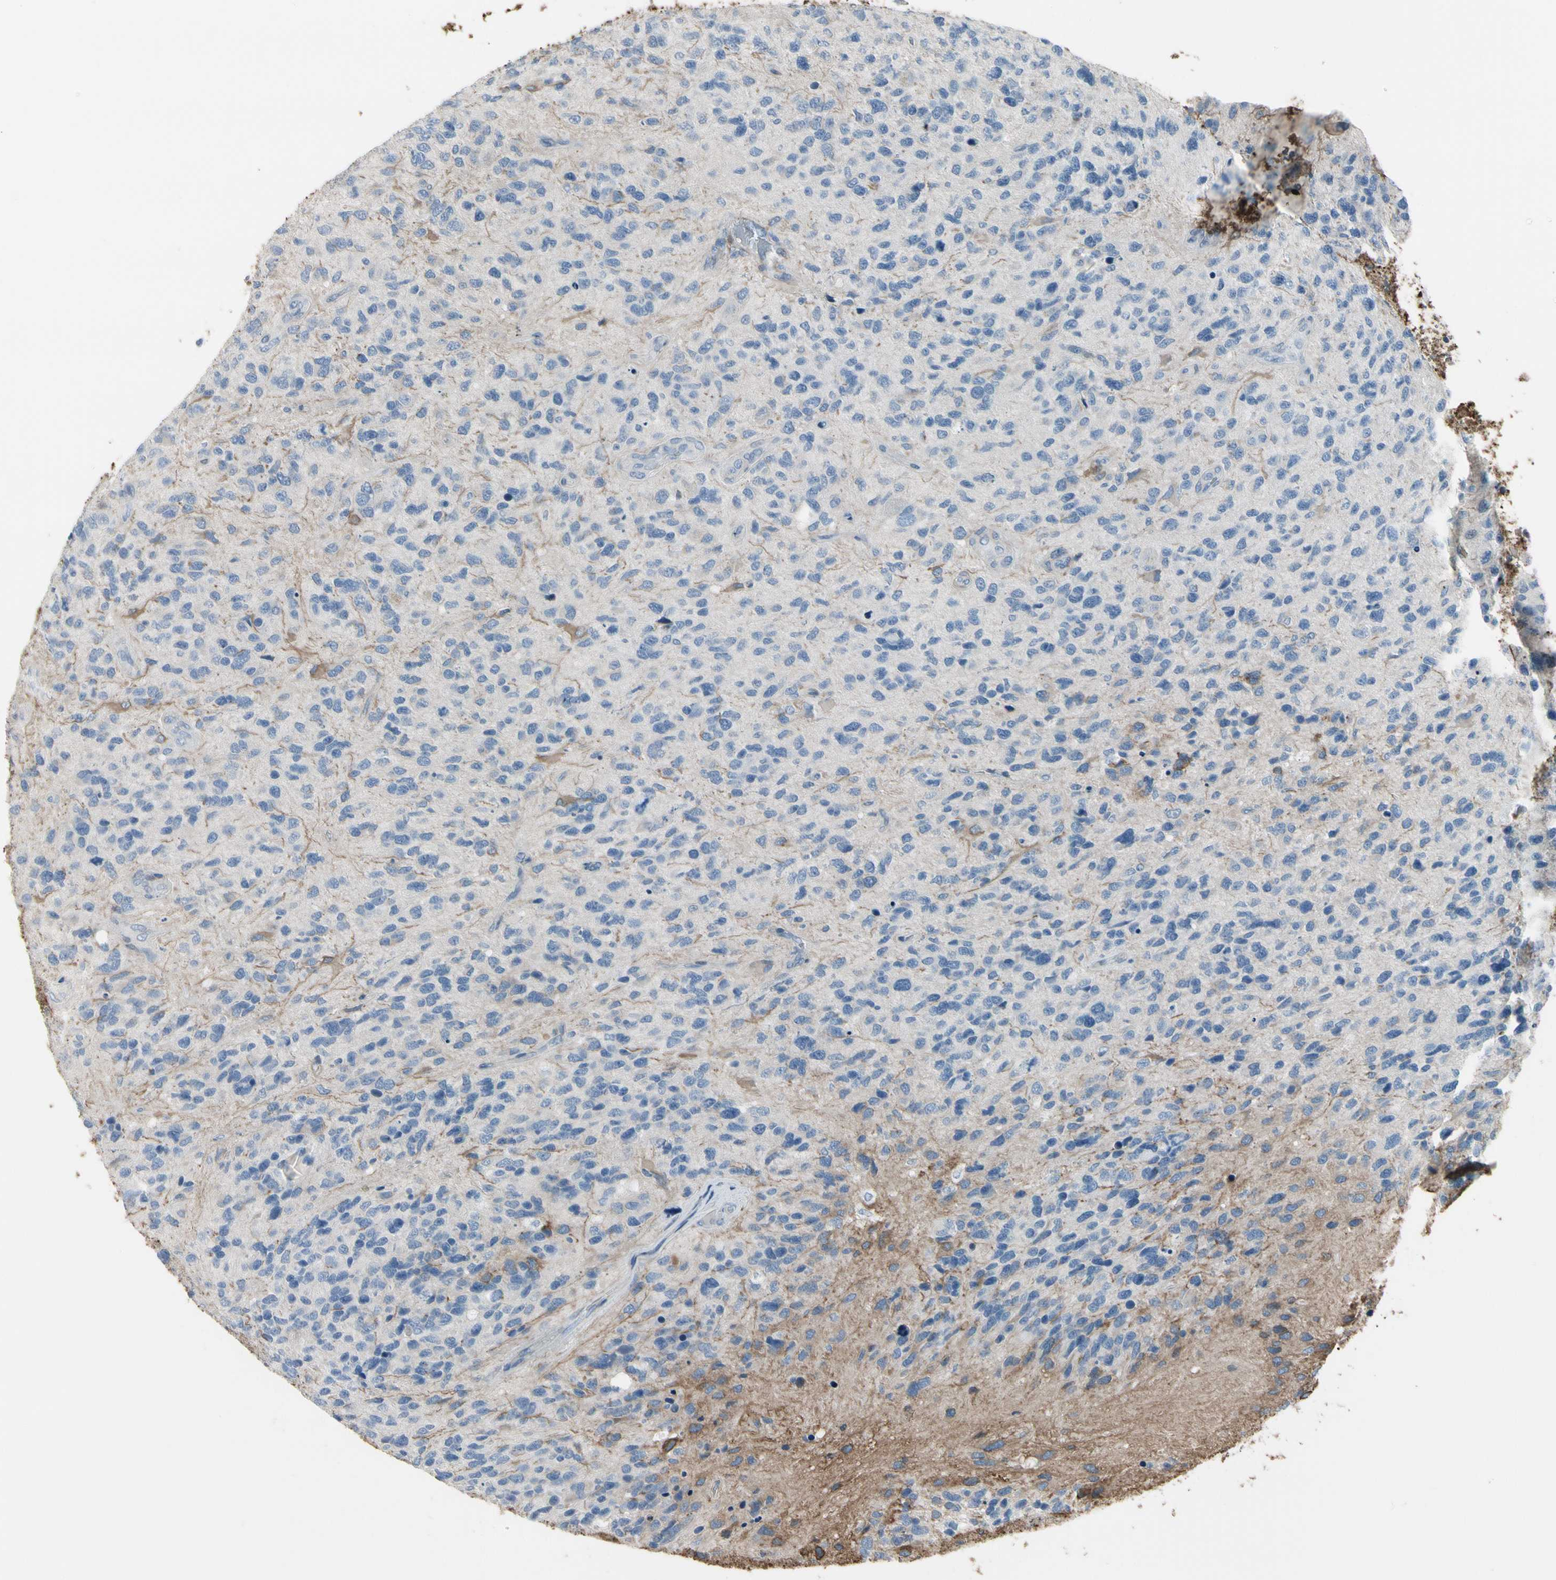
{"staining": {"intensity": "negative", "quantity": "none", "location": "none"}, "tissue": "glioma", "cell_type": "Tumor cells", "image_type": "cancer", "snomed": [{"axis": "morphology", "description": "Glioma, malignant, High grade"}, {"axis": "topography", "description": "Brain"}], "caption": "DAB immunohistochemical staining of malignant glioma (high-grade) exhibits no significant expression in tumor cells.", "gene": "PIGR", "patient": {"sex": "female", "age": 58}}